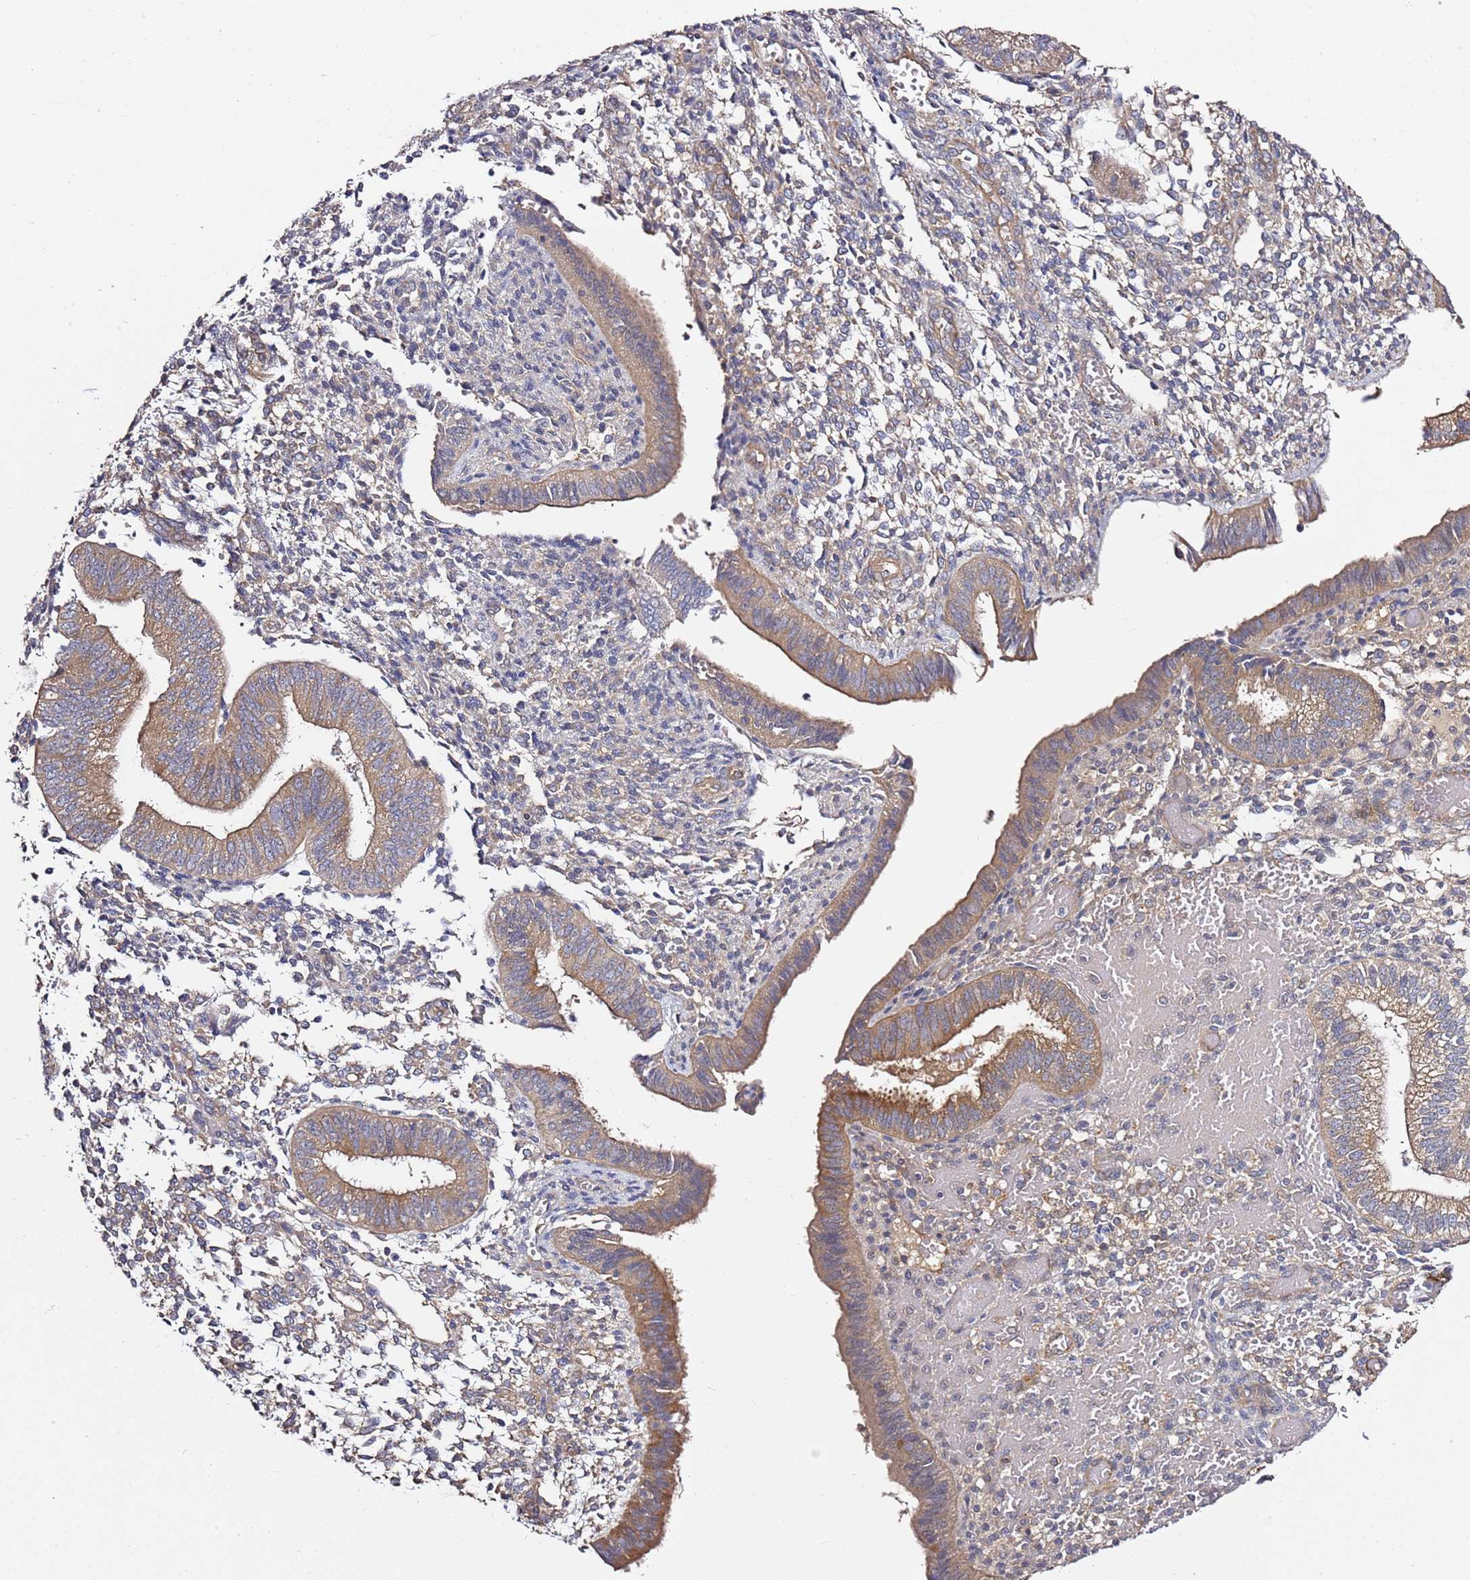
{"staining": {"intensity": "moderate", "quantity": "25%-75%", "location": "cytoplasmic/membranous"}, "tissue": "endometrium", "cell_type": "Cells in endometrial stroma", "image_type": "normal", "snomed": [{"axis": "morphology", "description": "Normal tissue, NOS"}, {"axis": "topography", "description": "Endometrium"}], "caption": "A photomicrograph of endometrium stained for a protein exhibits moderate cytoplasmic/membranous brown staining in cells in endometrial stroma. (DAB (3,3'-diaminobenzidine) IHC with brightfield microscopy, high magnification).", "gene": "GNL1", "patient": {"sex": "female", "age": 34}}